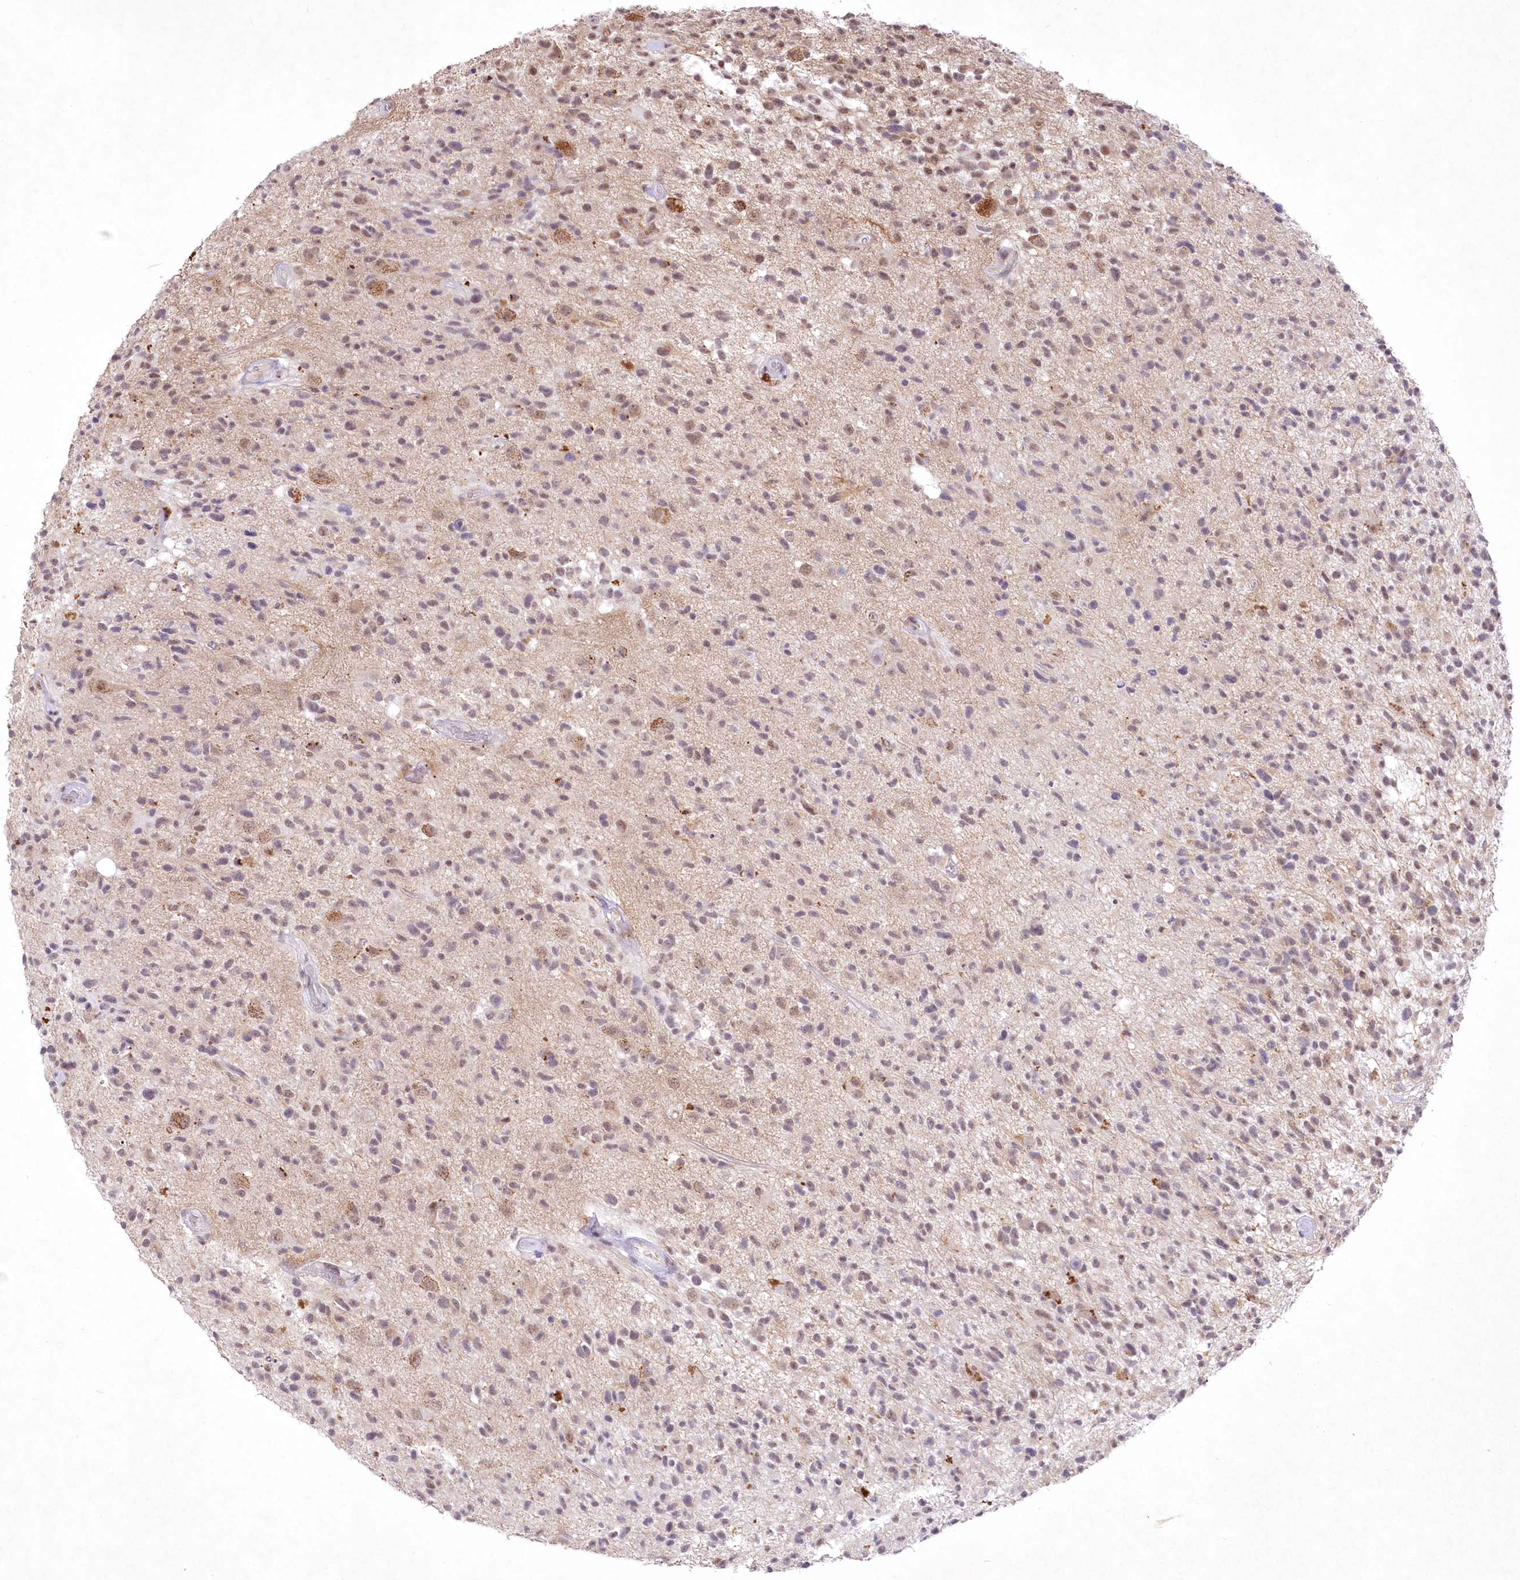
{"staining": {"intensity": "weak", "quantity": "25%-75%", "location": "nuclear"}, "tissue": "glioma", "cell_type": "Tumor cells", "image_type": "cancer", "snomed": [{"axis": "morphology", "description": "Glioma, malignant, High grade"}, {"axis": "morphology", "description": "Glioblastoma, NOS"}, {"axis": "topography", "description": "Brain"}], "caption": "An immunohistochemistry (IHC) micrograph of neoplastic tissue is shown. Protein staining in brown labels weak nuclear positivity in glioblastoma within tumor cells.", "gene": "RBM27", "patient": {"sex": "male", "age": 60}}